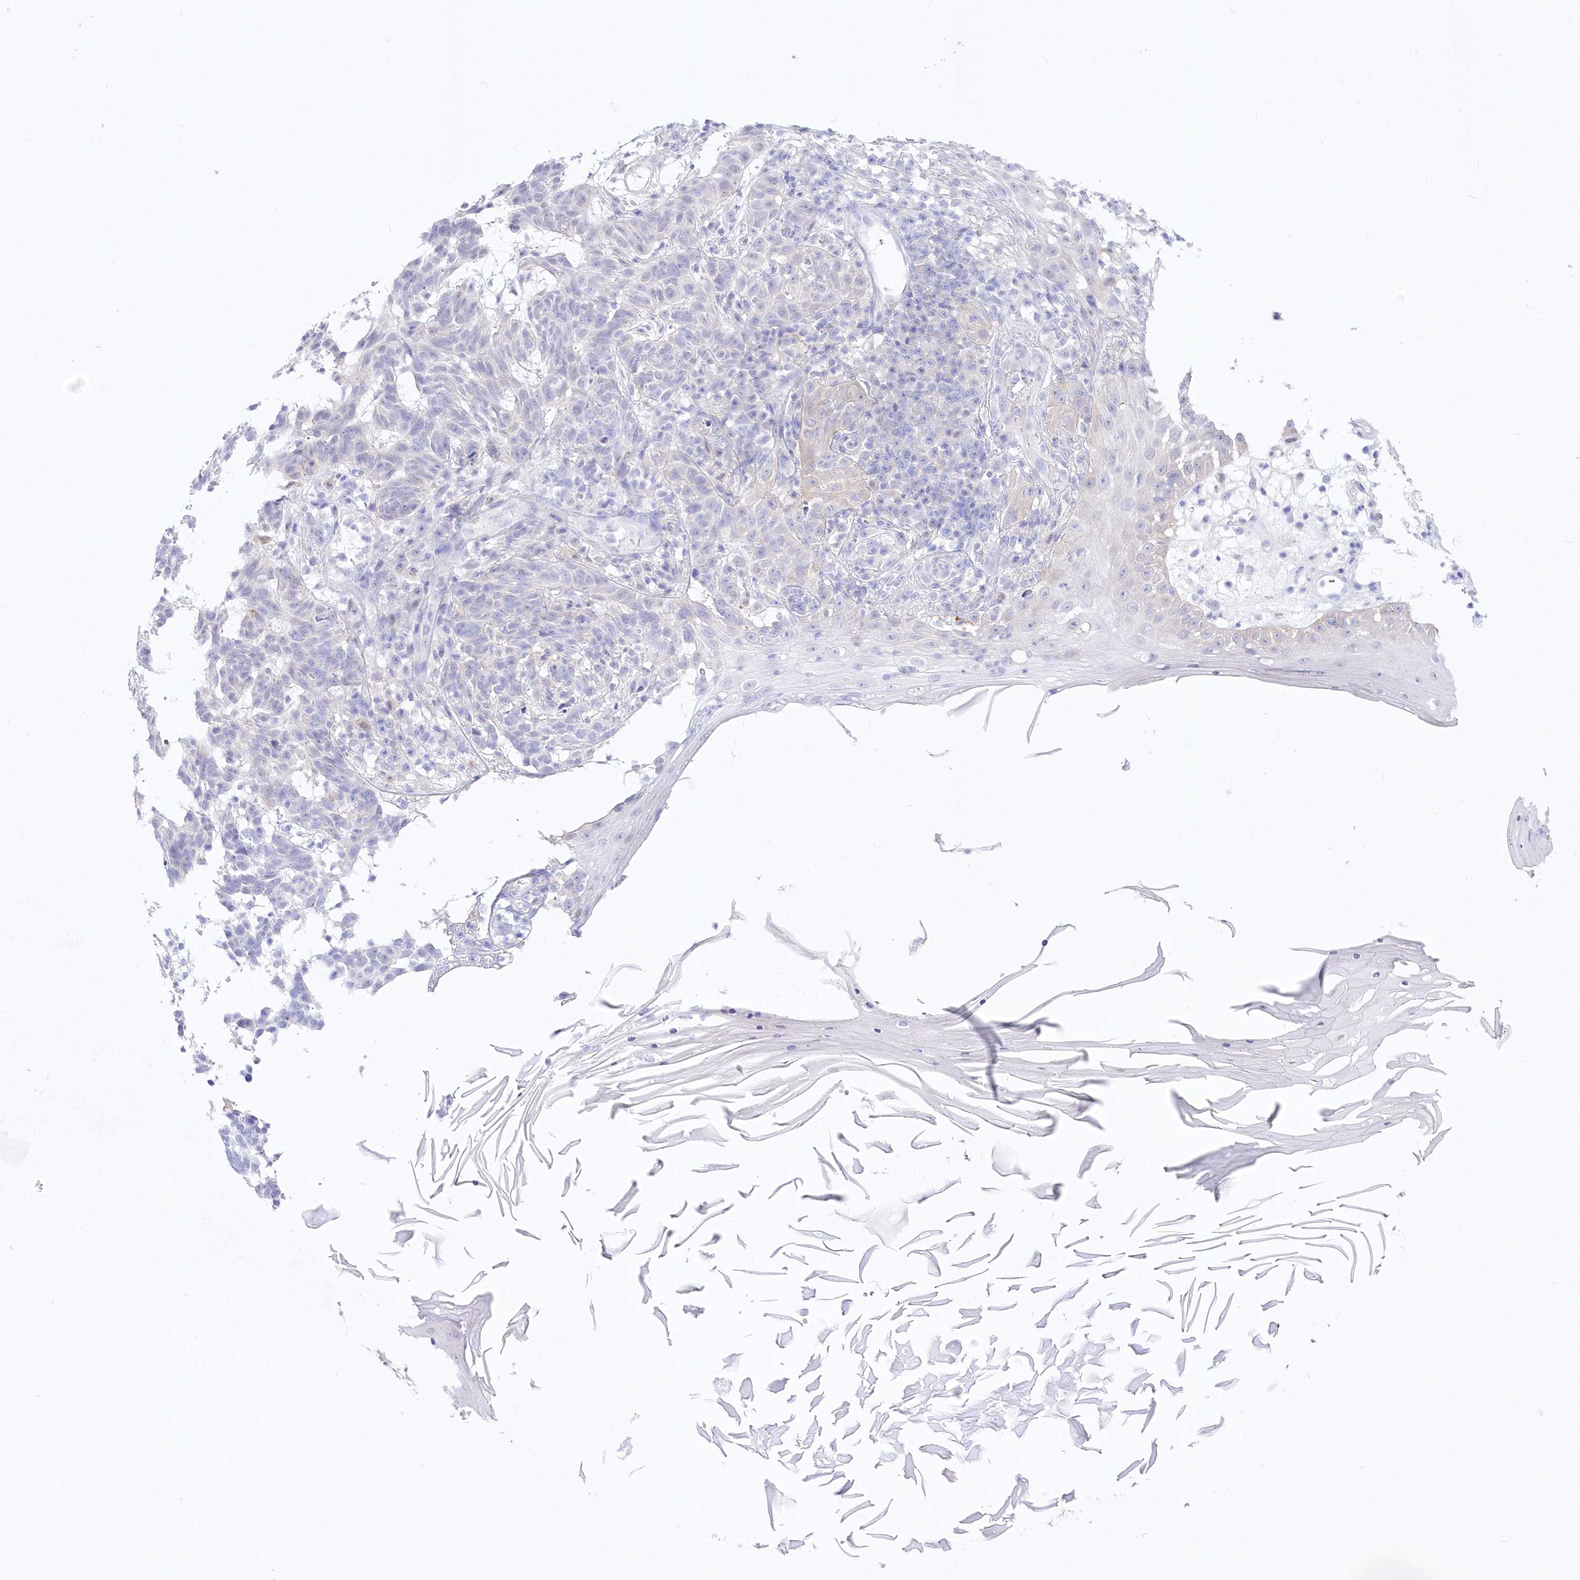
{"staining": {"intensity": "negative", "quantity": "none", "location": "none"}, "tissue": "skin cancer", "cell_type": "Tumor cells", "image_type": "cancer", "snomed": [{"axis": "morphology", "description": "Basal cell carcinoma"}, {"axis": "topography", "description": "Skin"}], "caption": "DAB immunohistochemical staining of skin cancer reveals no significant staining in tumor cells.", "gene": "UBA6", "patient": {"sex": "male", "age": 85}}